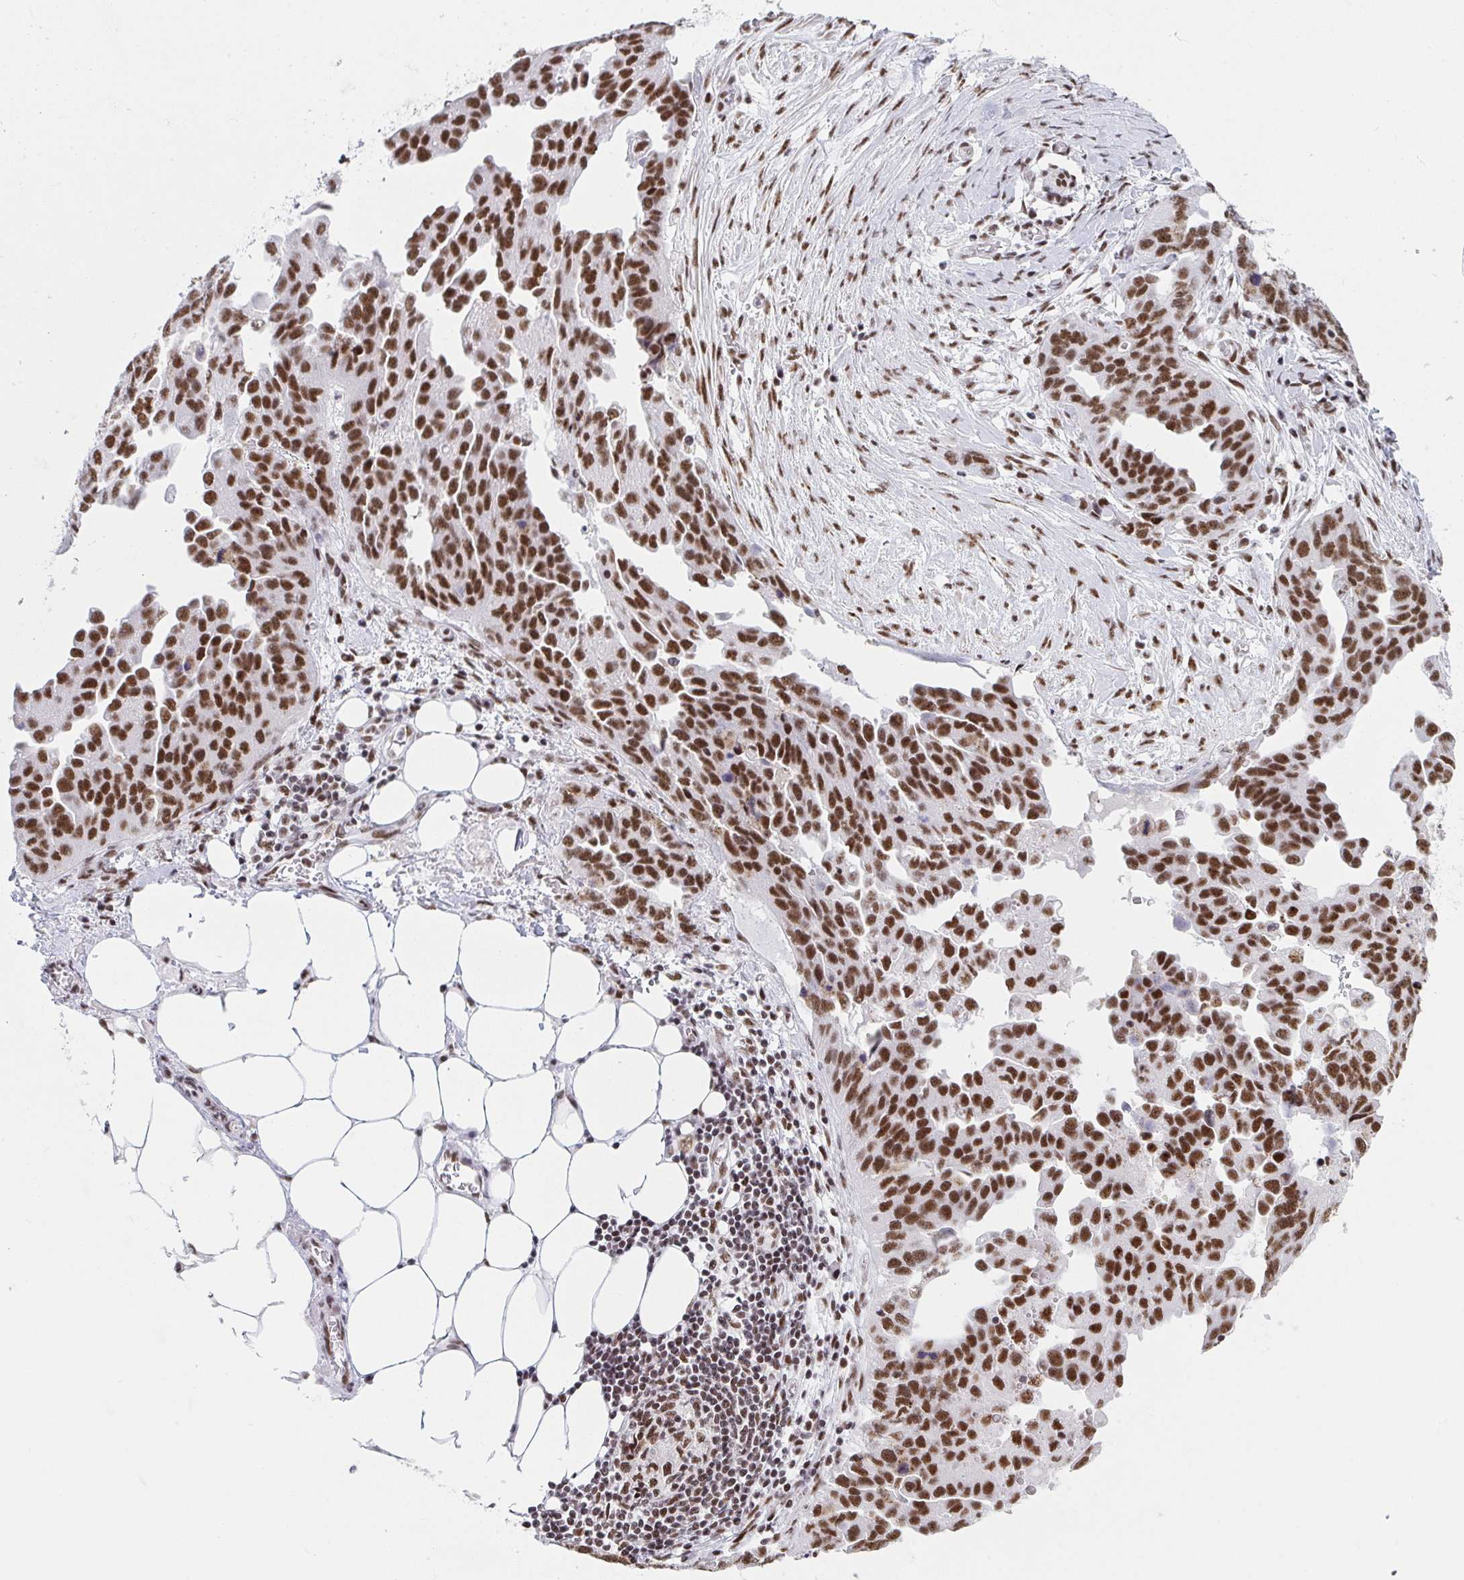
{"staining": {"intensity": "moderate", "quantity": ">75%", "location": "nuclear"}, "tissue": "ovarian cancer", "cell_type": "Tumor cells", "image_type": "cancer", "snomed": [{"axis": "morphology", "description": "Cystadenocarcinoma, serous, NOS"}, {"axis": "topography", "description": "Ovary"}], "caption": "Immunohistochemistry (IHC) of human serous cystadenocarcinoma (ovarian) shows medium levels of moderate nuclear expression in approximately >75% of tumor cells. Nuclei are stained in blue.", "gene": "SNRNP70", "patient": {"sex": "female", "age": 75}}